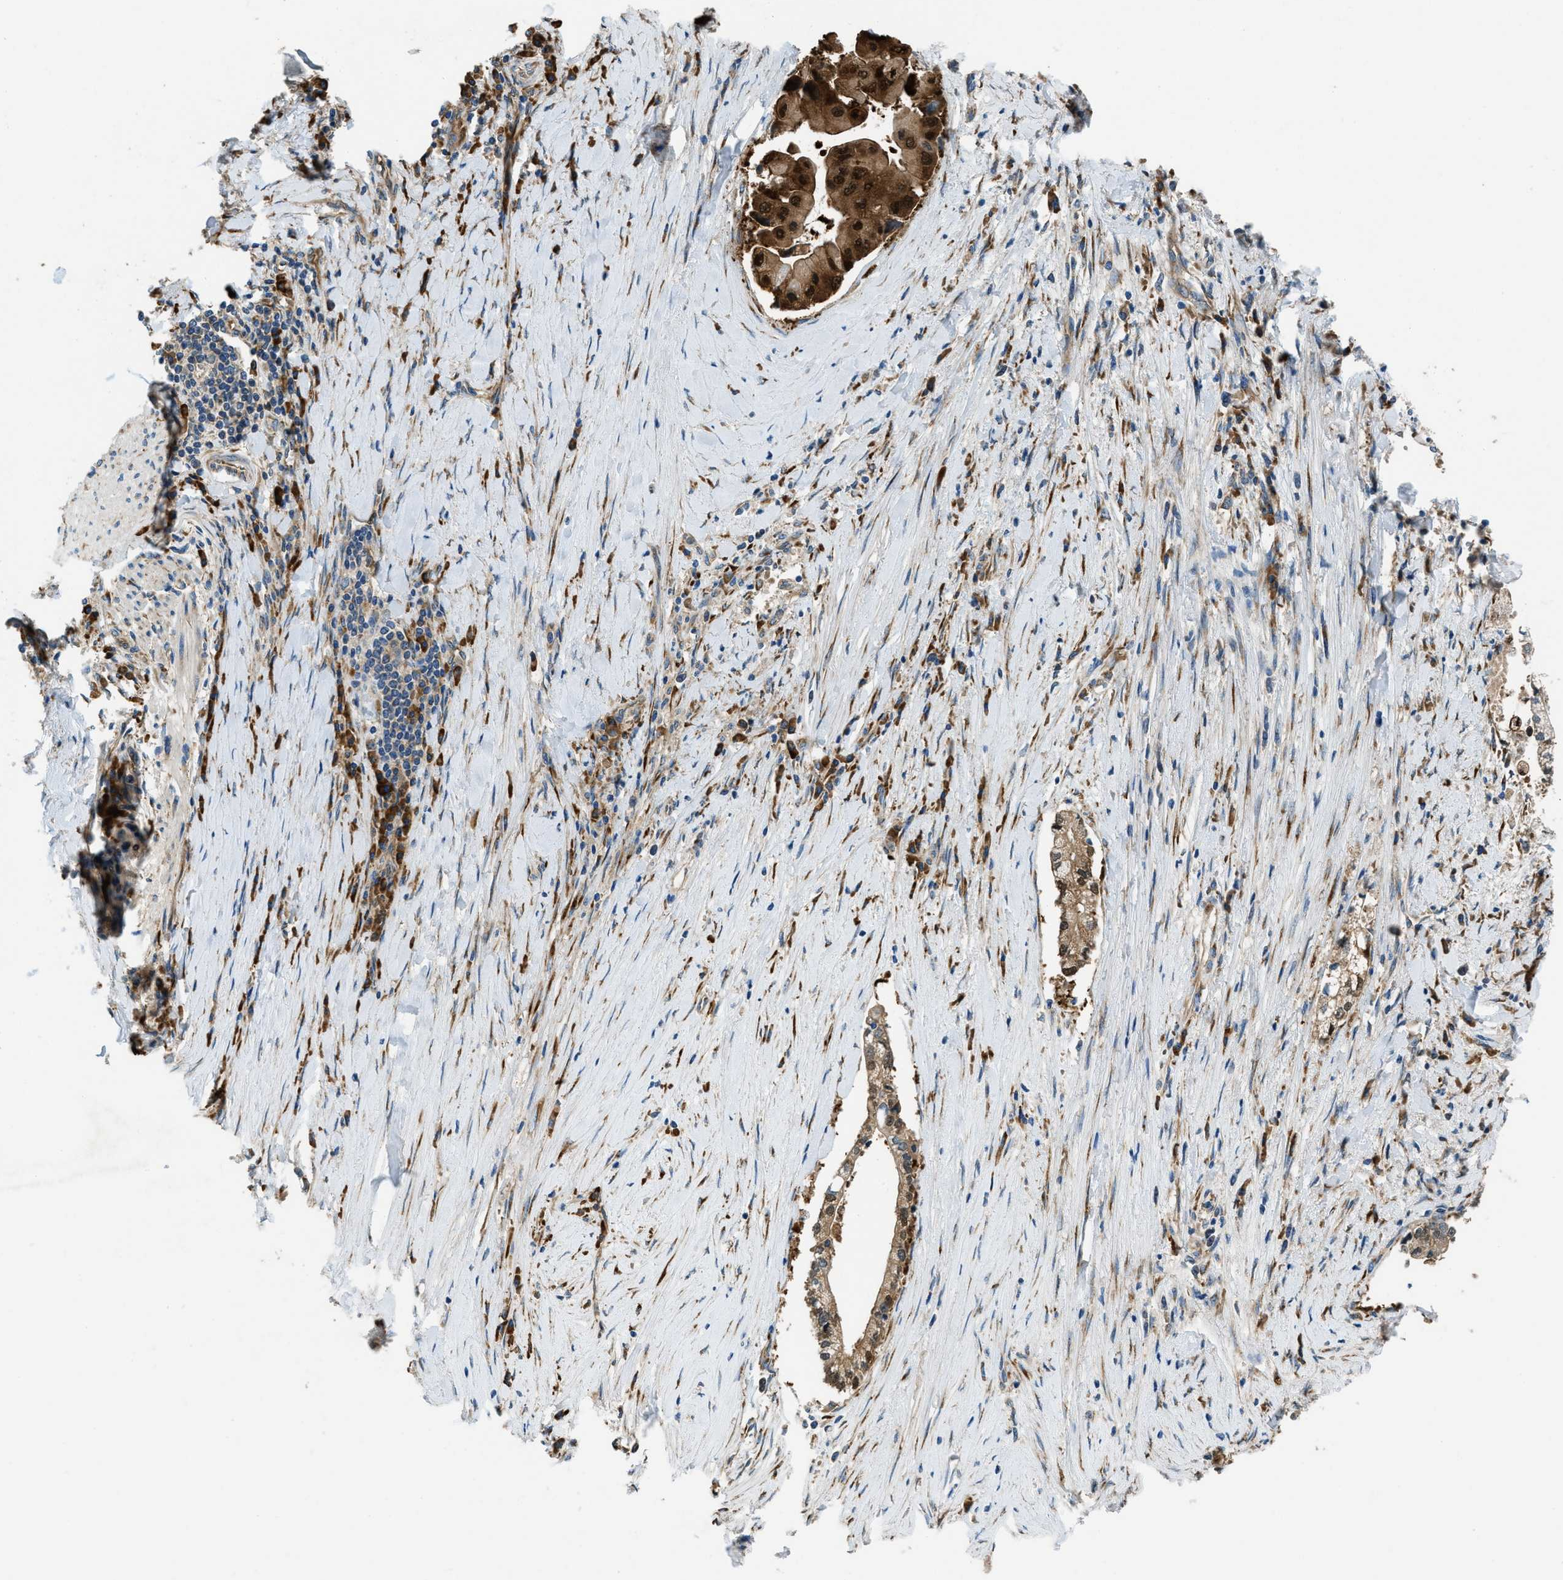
{"staining": {"intensity": "strong", "quantity": ">75%", "location": "cytoplasmic/membranous,nuclear"}, "tissue": "liver cancer", "cell_type": "Tumor cells", "image_type": "cancer", "snomed": [{"axis": "morphology", "description": "Cholangiocarcinoma"}, {"axis": "topography", "description": "Liver"}], "caption": "About >75% of tumor cells in liver cancer (cholangiocarcinoma) exhibit strong cytoplasmic/membranous and nuclear protein staining as visualized by brown immunohistochemical staining.", "gene": "GIMAP8", "patient": {"sex": "male", "age": 50}}